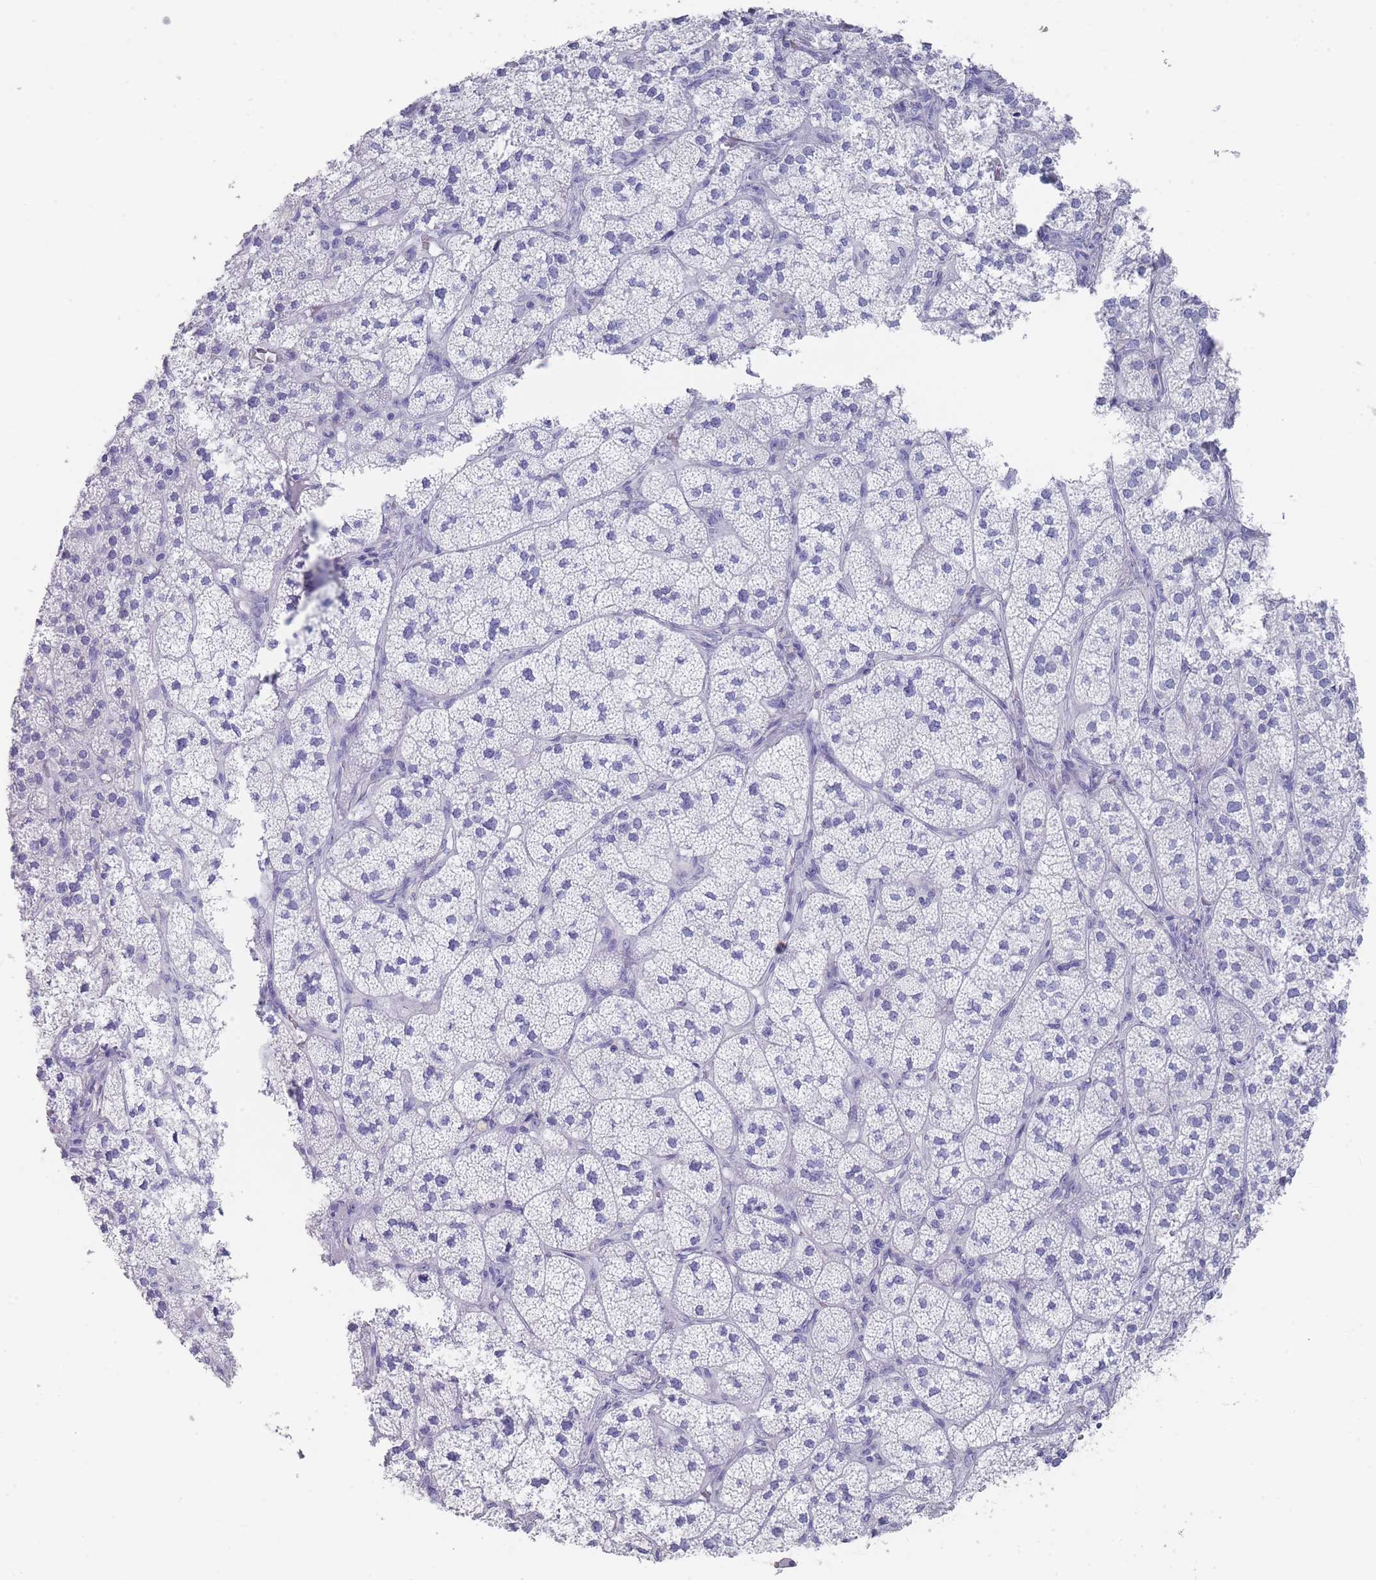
{"staining": {"intensity": "negative", "quantity": "none", "location": "none"}, "tissue": "adrenal gland", "cell_type": "Glandular cells", "image_type": "normal", "snomed": [{"axis": "morphology", "description": "Normal tissue, NOS"}, {"axis": "topography", "description": "Adrenal gland"}], "caption": "The immunohistochemistry image has no significant staining in glandular cells of adrenal gland.", "gene": "RAB2B", "patient": {"sex": "female", "age": 58}}